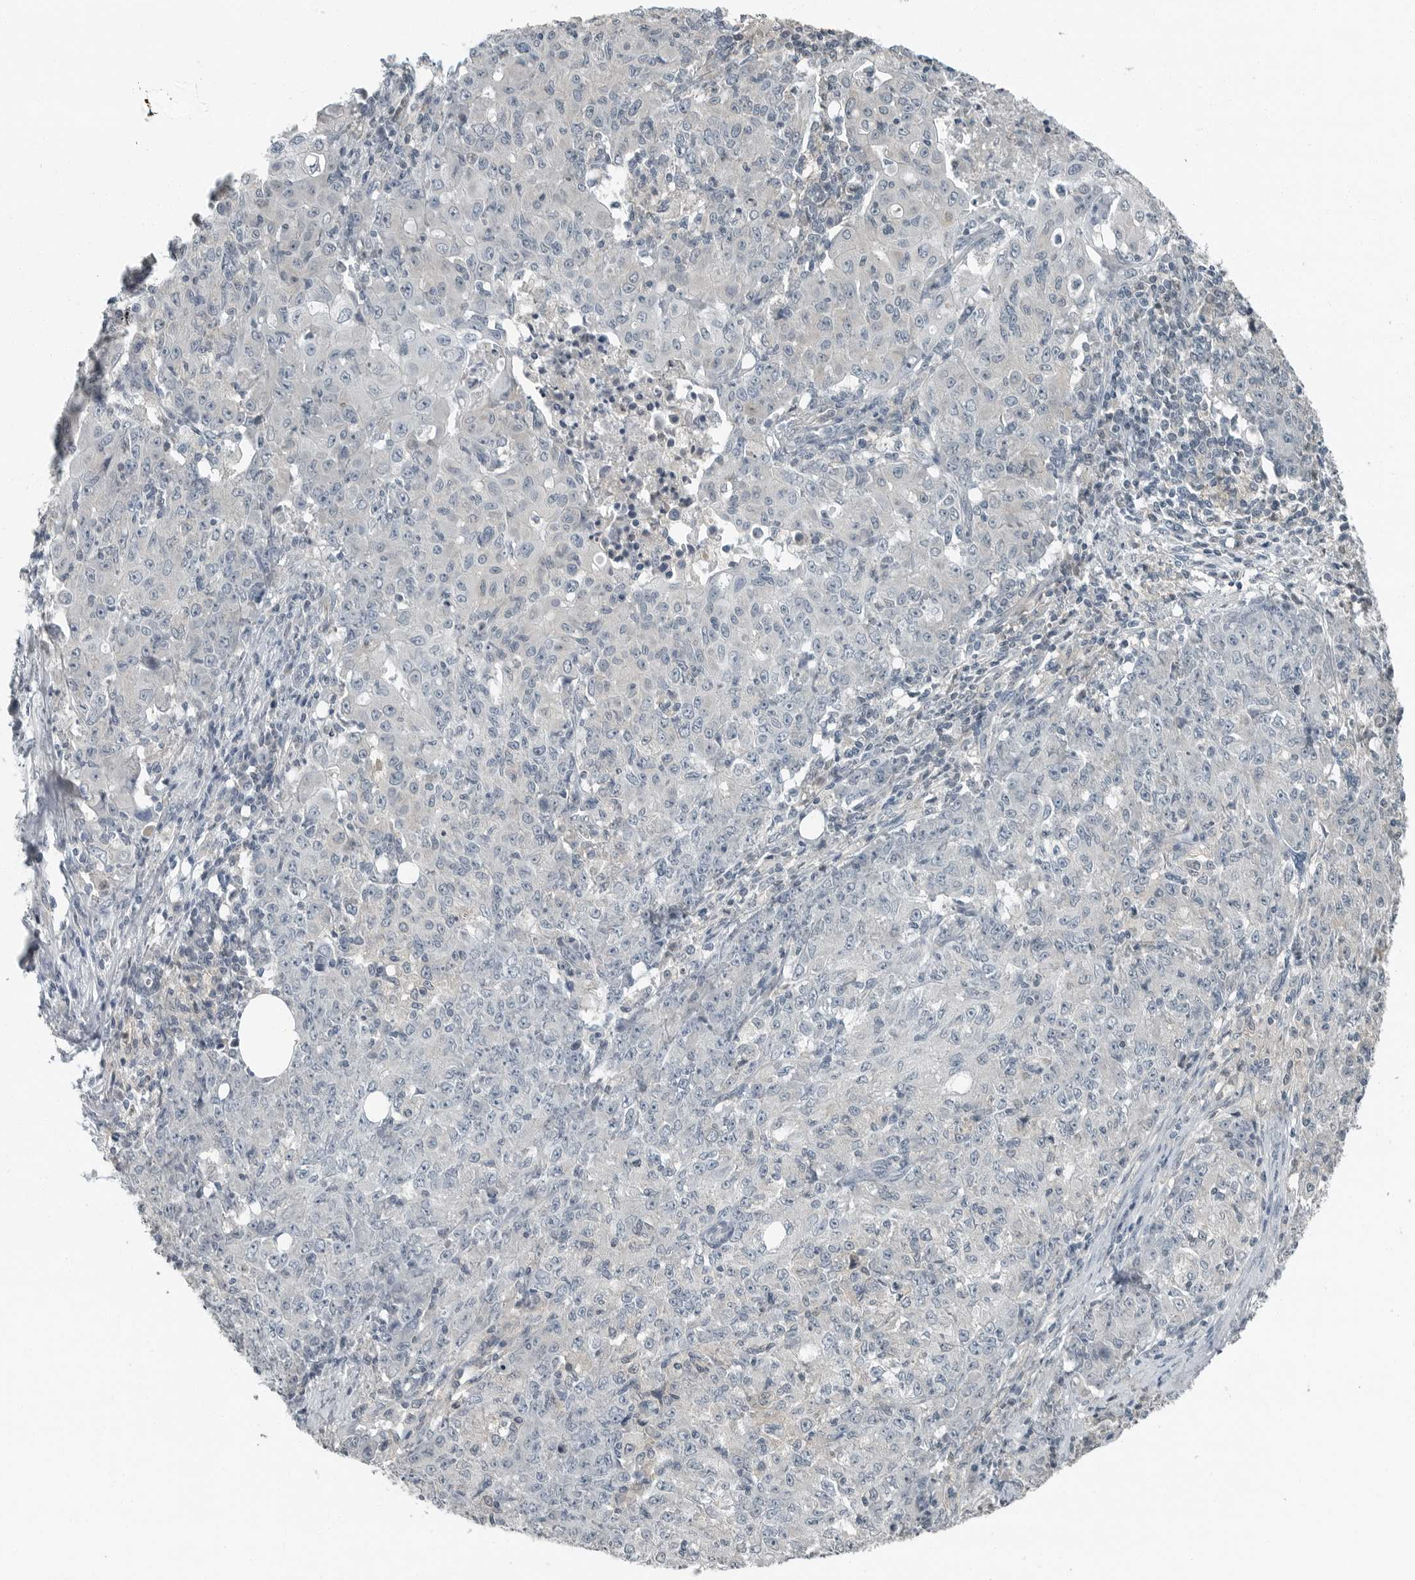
{"staining": {"intensity": "negative", "quantity": "none", "location": "none"}, "tissue": "ovarian cancer", "cell_type": "Tumor cells", "image_type": "cancer", "snomed": [{"axis": "morphology", "description": "Carcinoma, endometroid"}, {"axis": "topography", "description": "Ovary"}], "caption": "This is an immunohistochemistry micrograph of endometroid carcinoma (ovarian). There is no staining in tumor cells.", "gene": "KYAT1", "patient": {"sex": "female", "age": 42}}